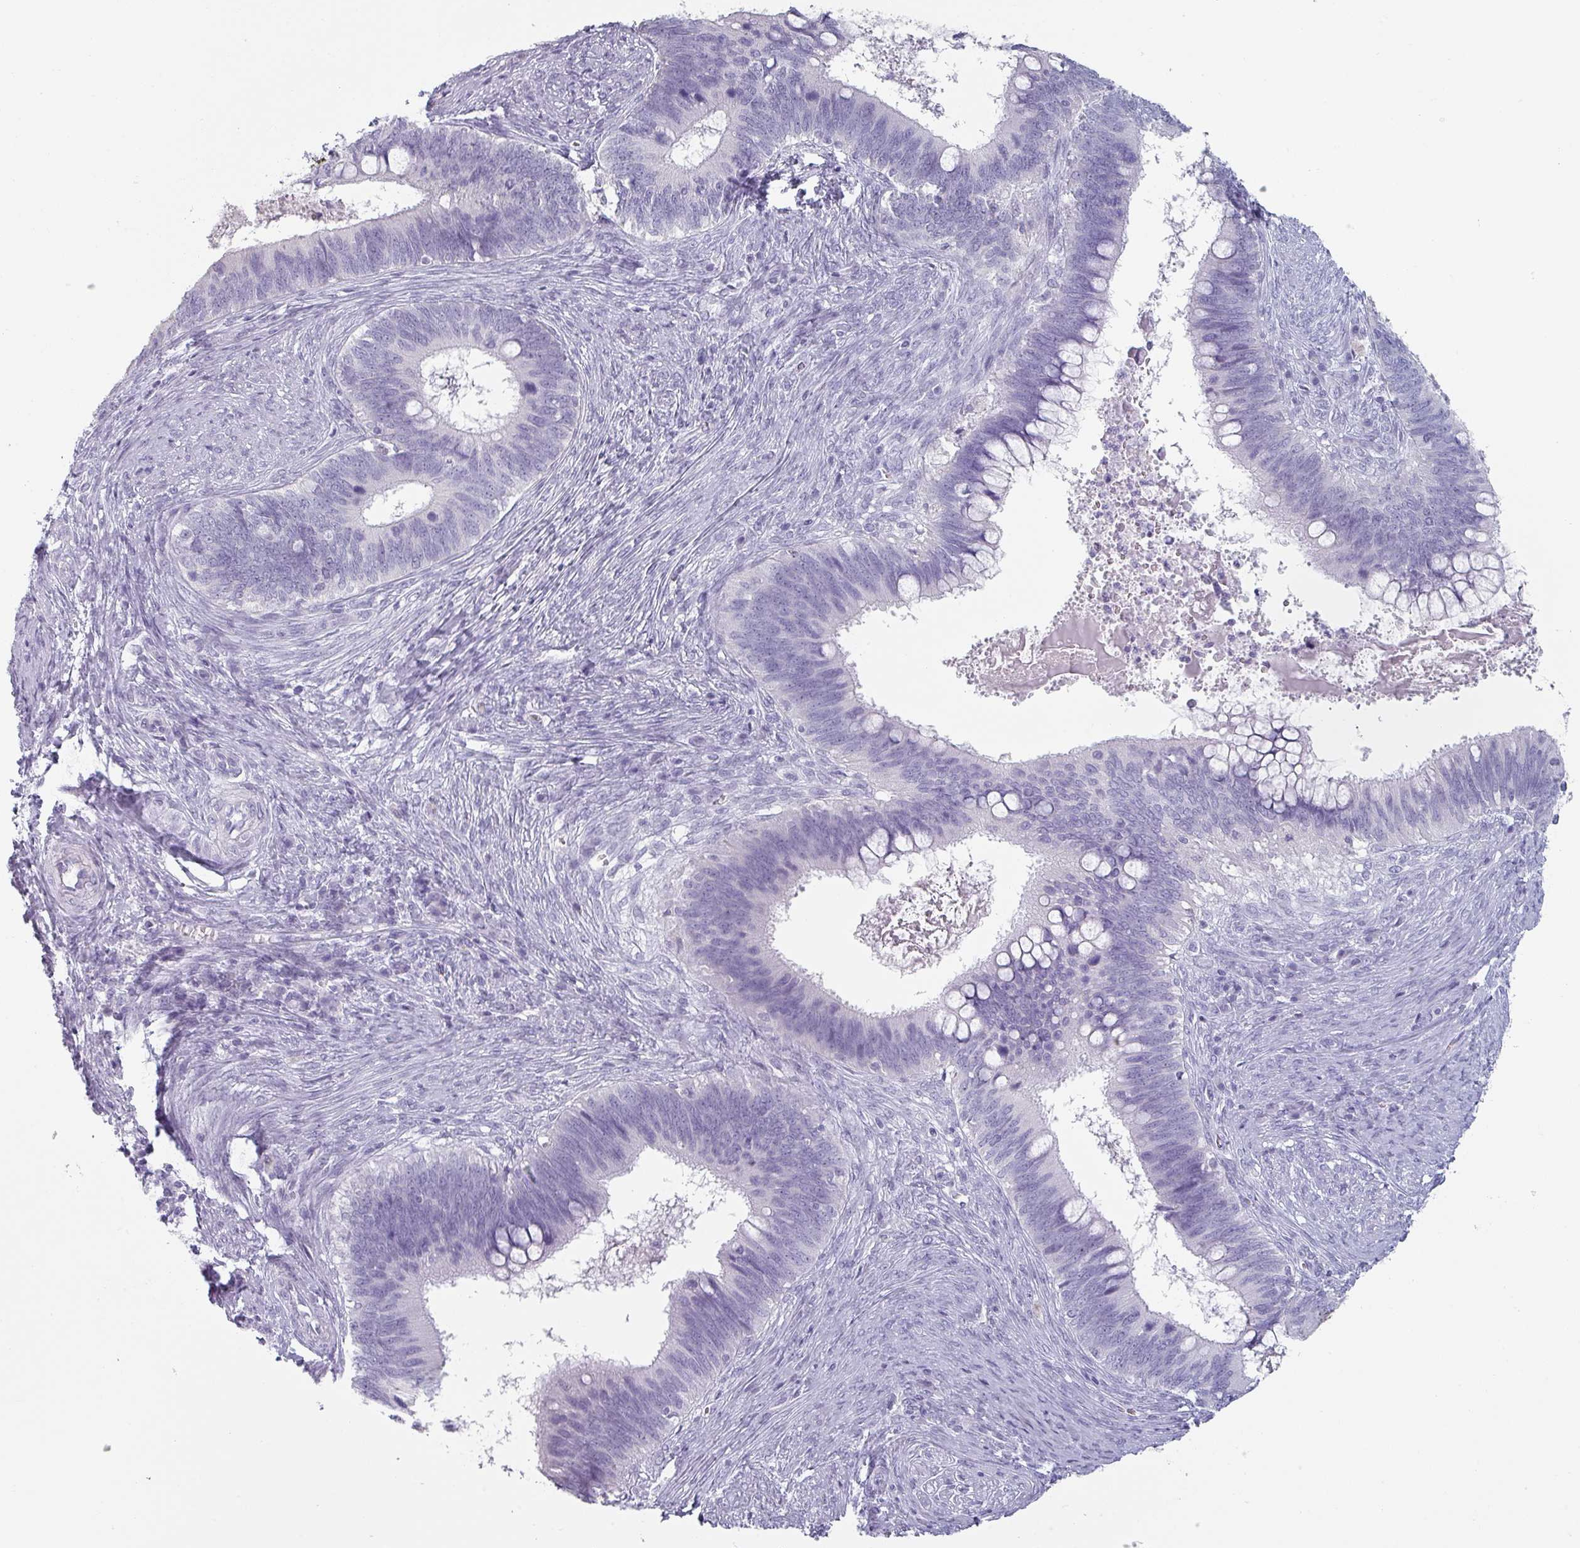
{"staining": {"intensity": "negative", "quantity": "none", "location": "none"}, "tissue": "cervical cancer", "cell_type": "Tumor cells", "image_type": "cancer", "snomed": [{"axis": "morphology", "description": "Adenocarcinoma, NOS"}, {"axis": "topography", "description": "Cervix"}], "caption": "DAB immunohistochemical staining of cervical cancer (adenocarcinoma) shows no significant staining in tumor cells. (DAB (3,3'-diaminobenzidine) immunohistochemistry with hematoxylin counter stain).", "gene": "SFTPA1", "patient": {"sex": "female", "age": 42}}